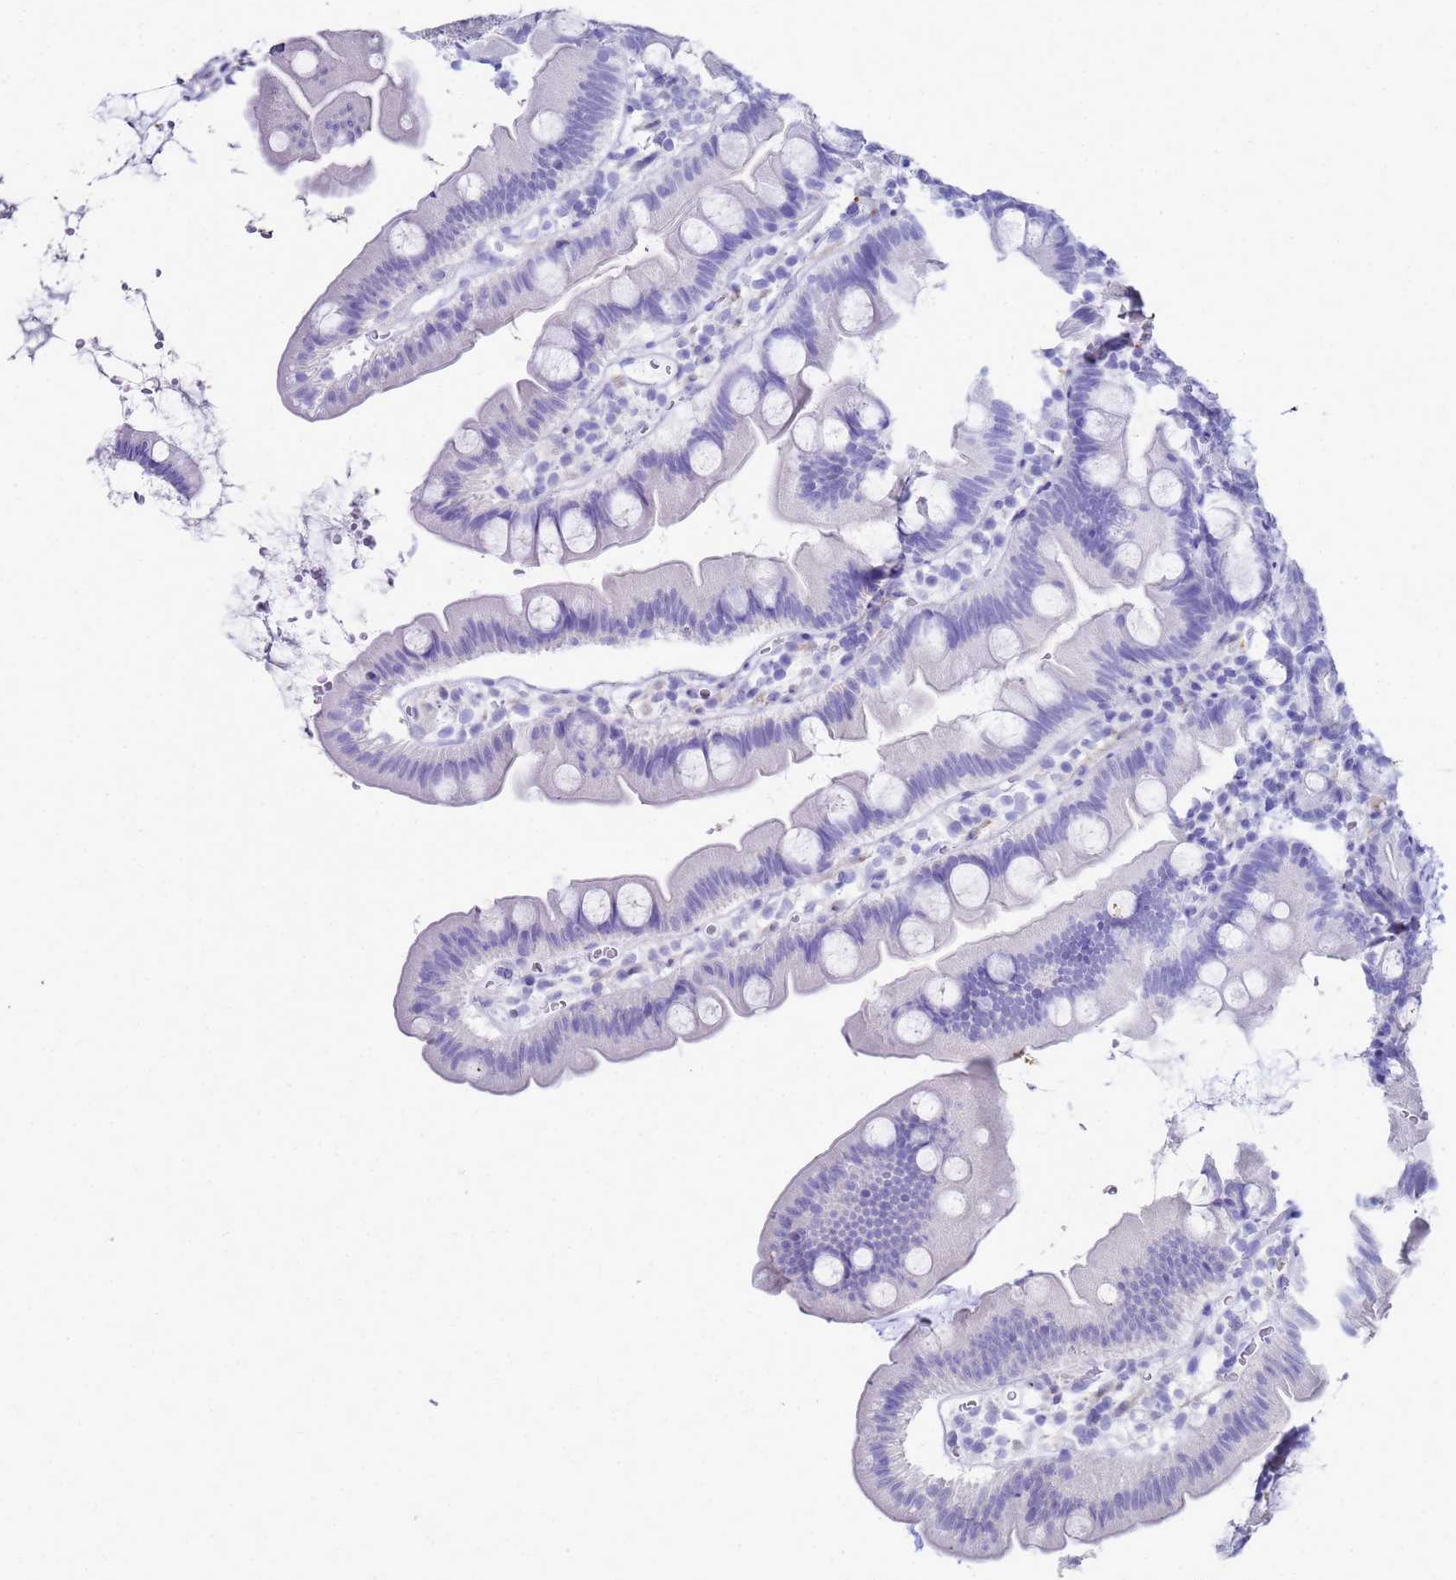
{"staining": {"intensity": "negative", "quantity": "none", "location": "none"}, "tissue": "small intestine", "cell_type": "Glandular cells", "image_type": "normal", "snomed": [{"axis": "morphology", "description": "Normal tissue, NOS"}, {"axis": "topography", "description": "Small intestine"}], "caption": "Small intestine was stained to show a protein in brown. There is no significant expression in glandular cells. Nuclei are stained in blue.", "gene": "CKB", "patient": {"sex": "female", "age": 68}}